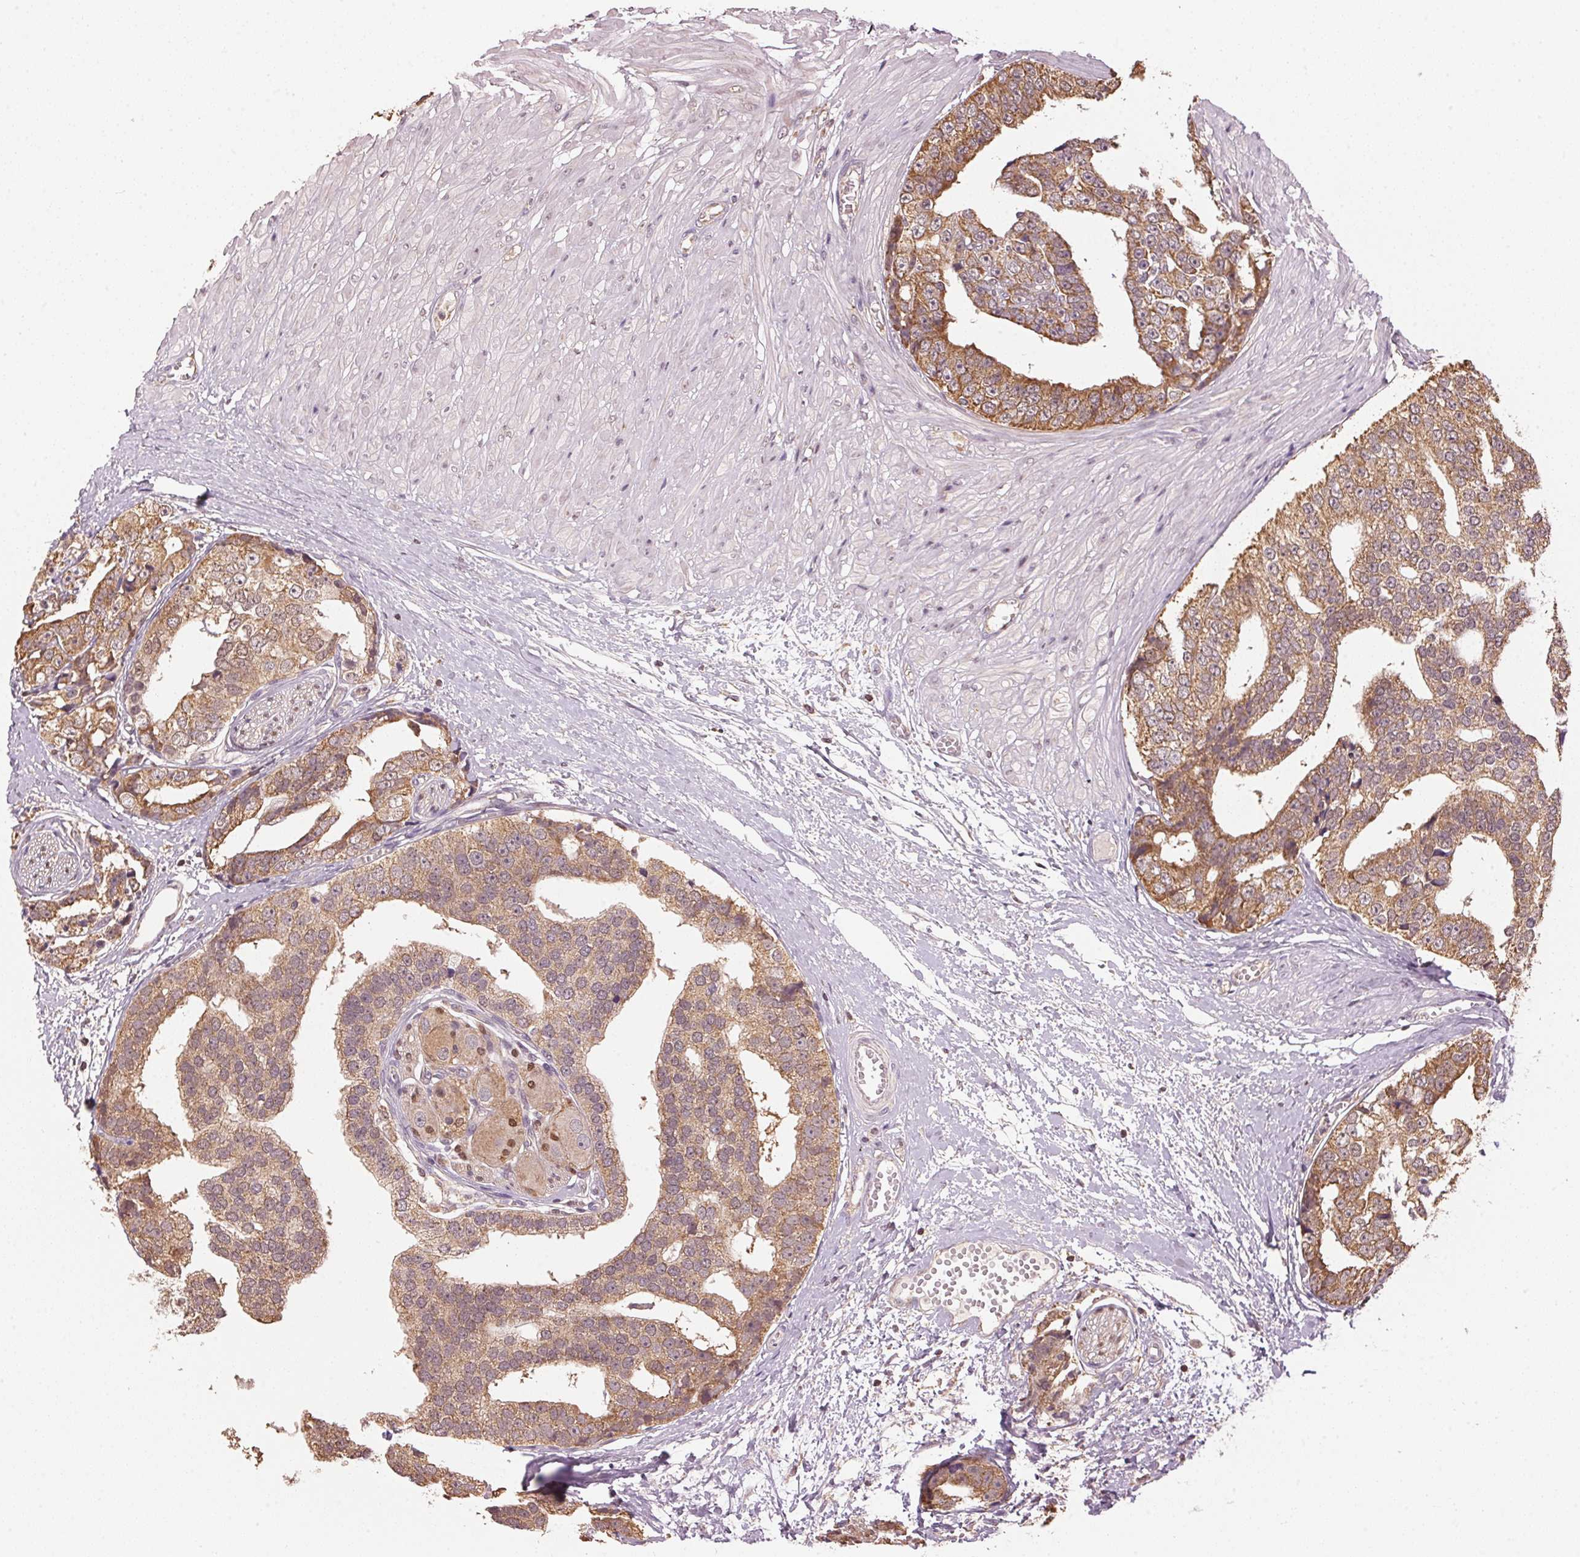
{"staining": {"intensity": "moderate", "quantity": ">75%", "location": "cytoplasmic/membranous"}, "tissue": "prostate cancer", "cell_type": "Tumor cells", "image_type": "cancer", "snomed": [{"axis": "morphology", "description": "Adenocarcinoma, High grade"}, {"axis": "topography", "description": "Prostate"}], "caption": "Tumor cells display medium levels of moderate cytoplasmic/membranous staining in approximately >75% of cells in human high-grade adenocarcinoma (prostate).", "gene": "ARHGAP6", "patient": {"sex": "male", "age": 71}}